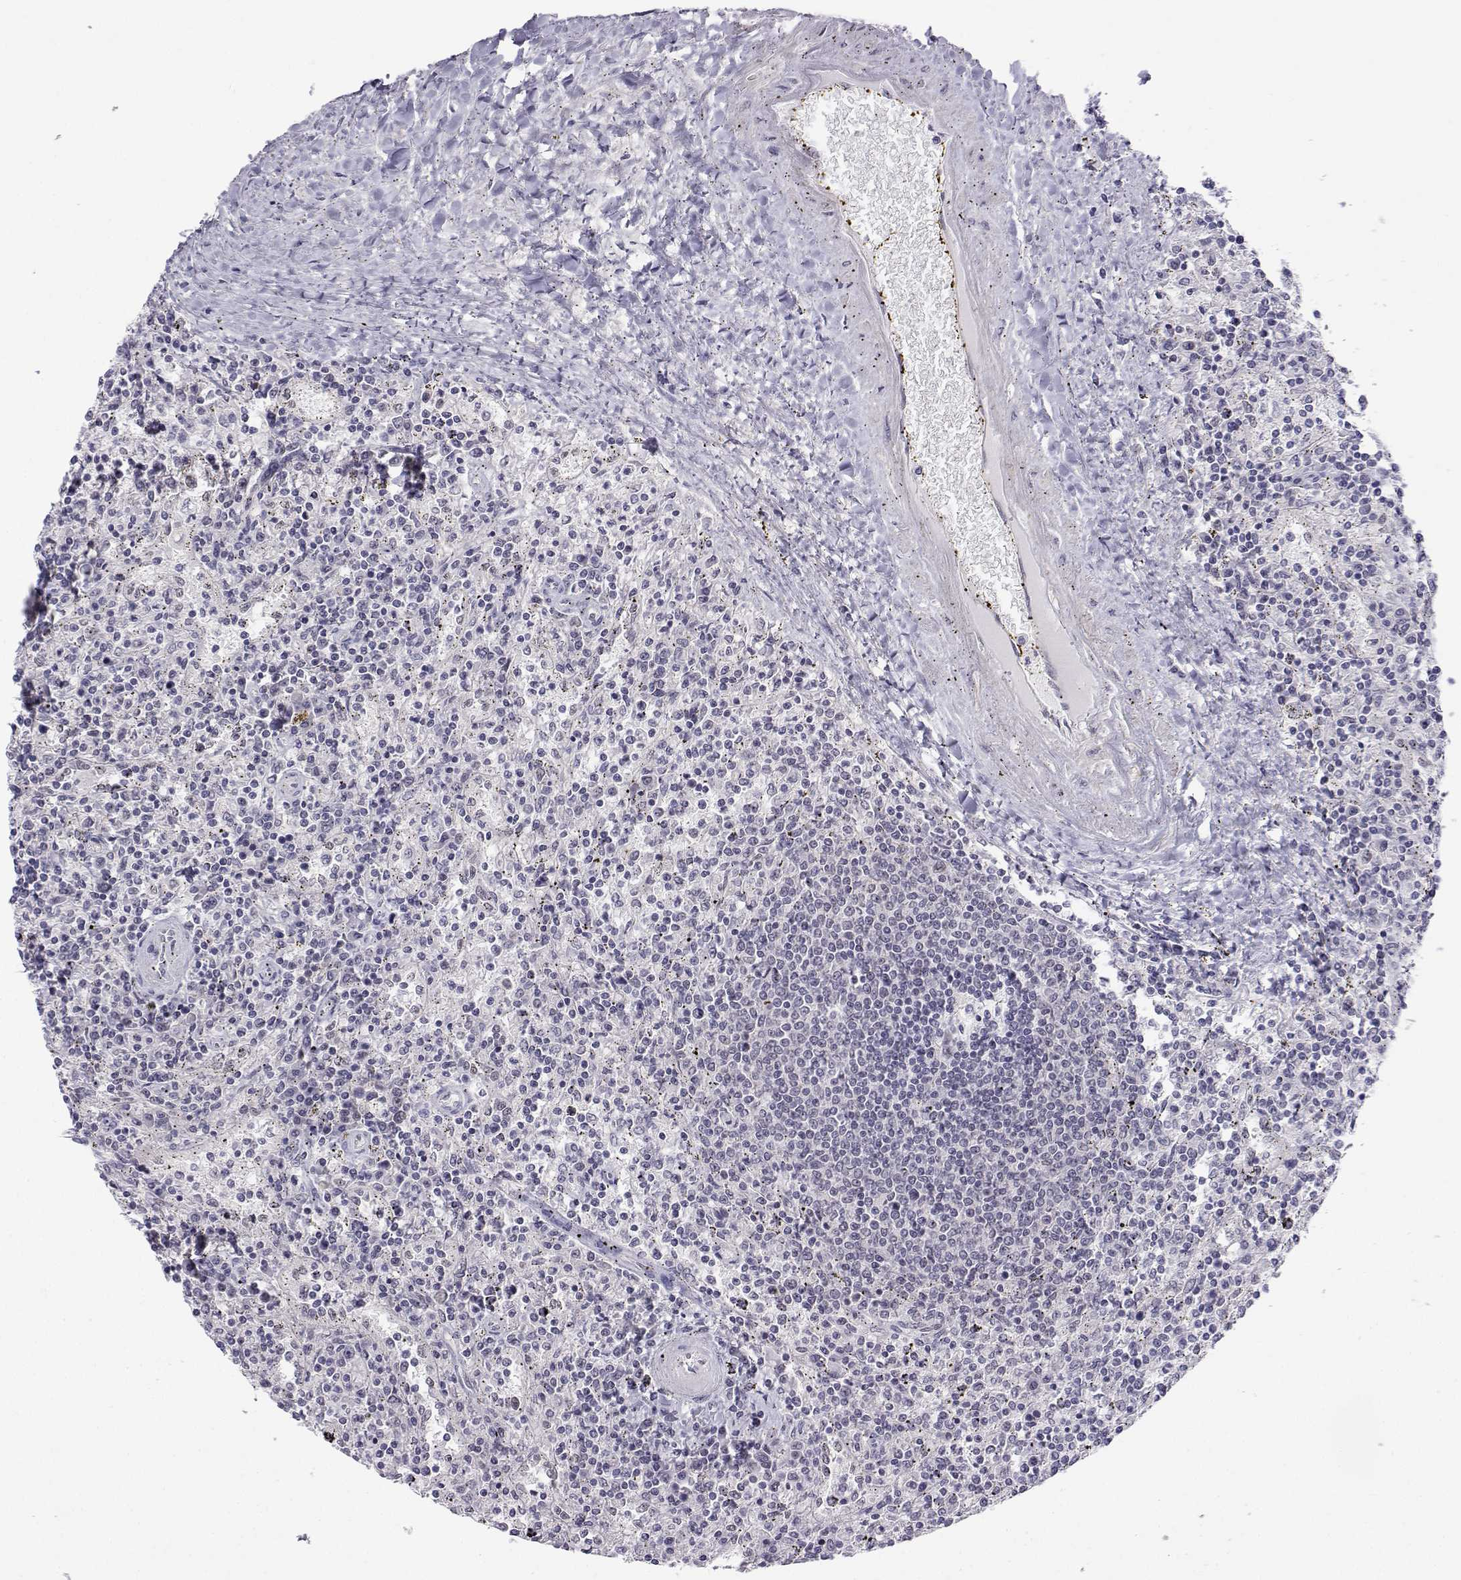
{"staining": {"intensity": "negative", "quantity": "none", "location": "none"}, "tissue": "lymphoma", "cell_type": "Tumor cells", "image_type": "cancer", "snomed": [{"axis": "morphology", "description": "Malignant lymphoma, non-Hodgkin's type, Low grade"}, {"axis": "topography", "description": "Spleen"}], "caption": "A micrograph of lymphoma stained for a protein reveals no brown staining in tumor cells.", "gene": "MED26", "patient": {"sex": "male", "age": 62}}